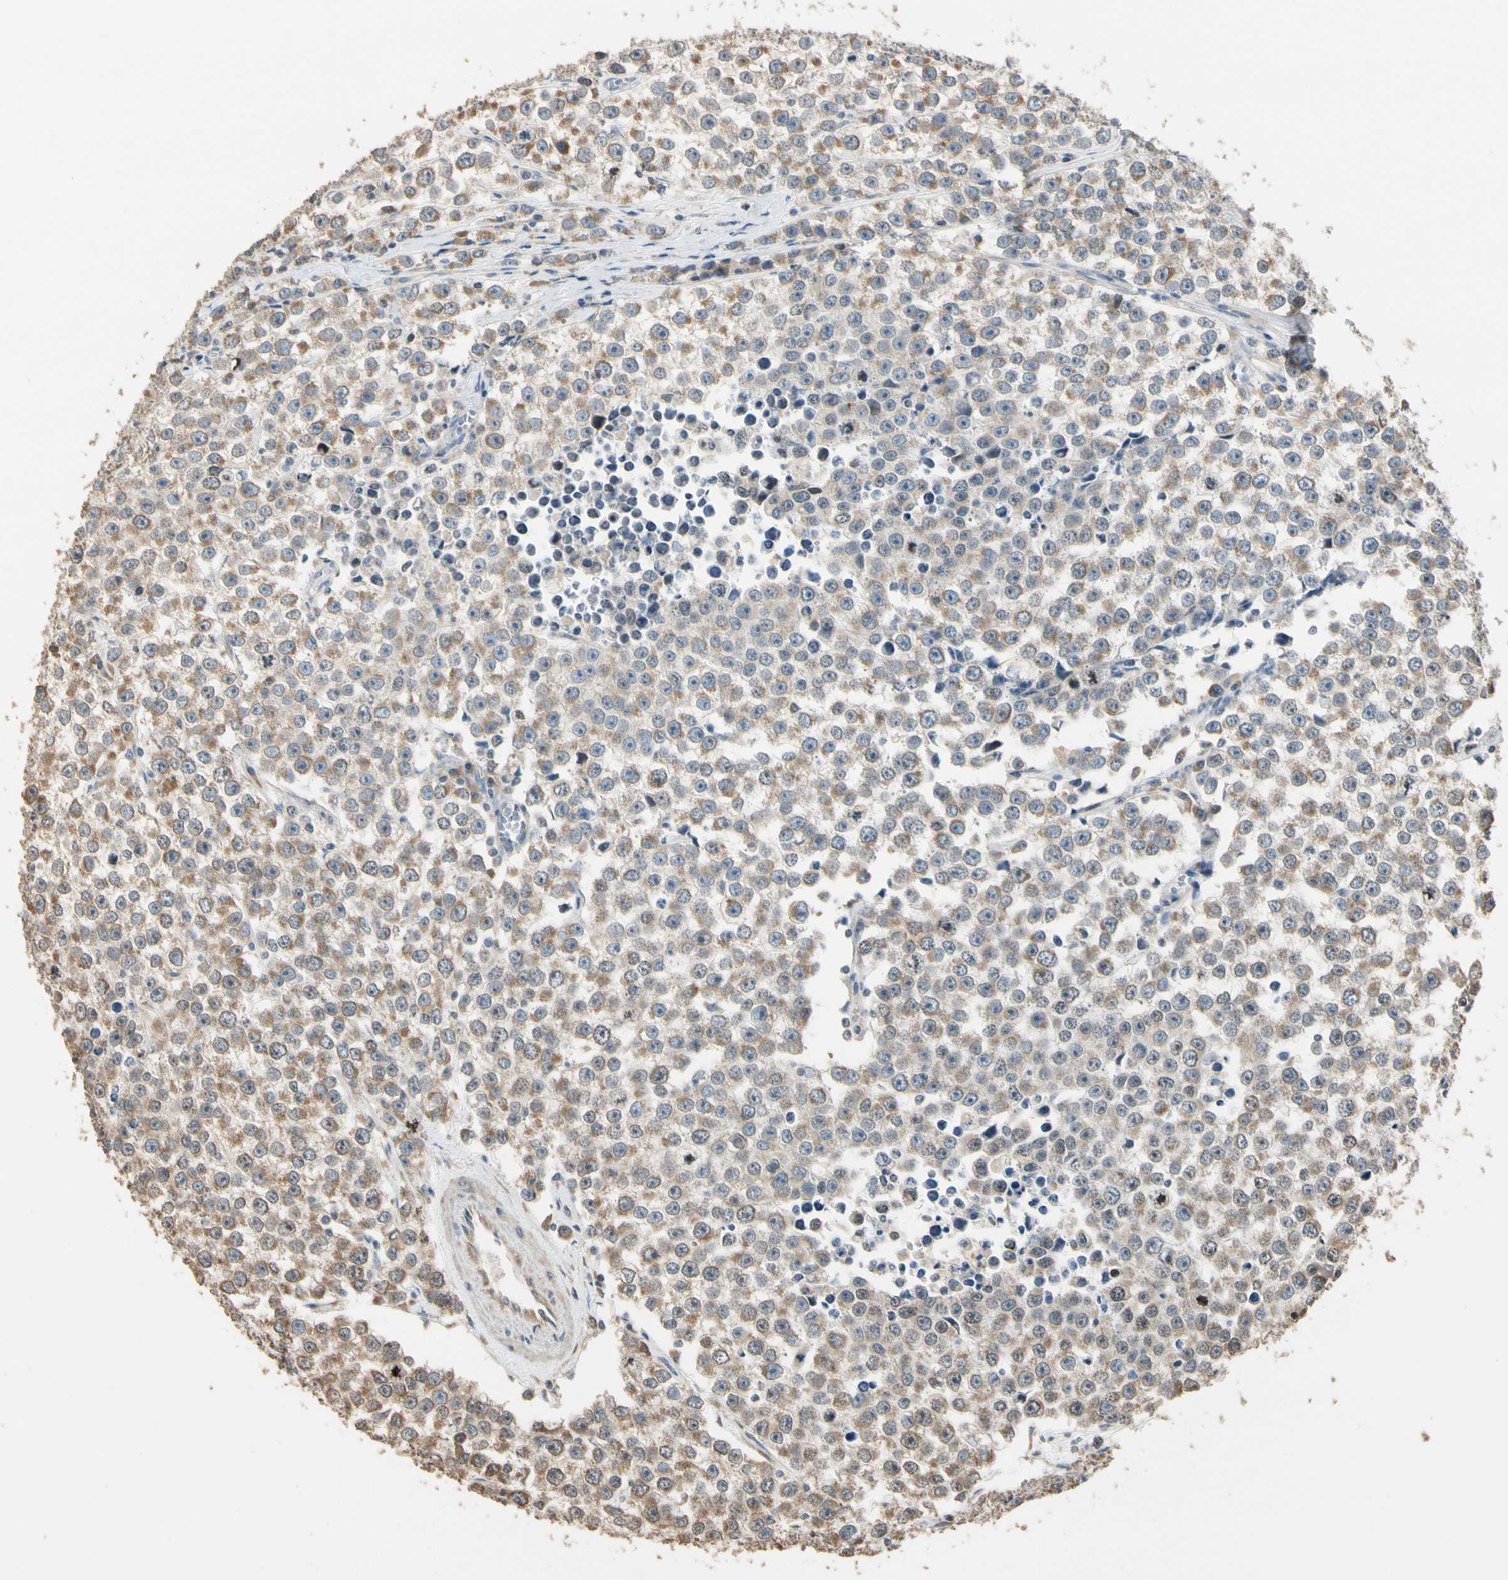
{"staining": {"intensity": "moderate", "quantity": "25%-75%", "location": "cytoplasmic/membranous"}, "tissue": "testis cancer", "cell_type": "Tumor cells", "image_type": "cancer", "snomed": [{"axis": "morphology", "description": "Seminoma, NOS"}, {"axis": "morphology", "description": "Carcinoma, Embryonal, NOS"}, {"axis": "topography", "description": "Testis"}], "caption": "Protein staining shows moderate cytoplasmic/membranous expression in approximately 25%-75% of tumor cells in seminoma (testis). (DAB (3,3'-diaminobenzidine) = brown stain, brightfield microscopy at high magnification).", "gene": "STX18", "patient": {"sex": "male", "age": 52}}